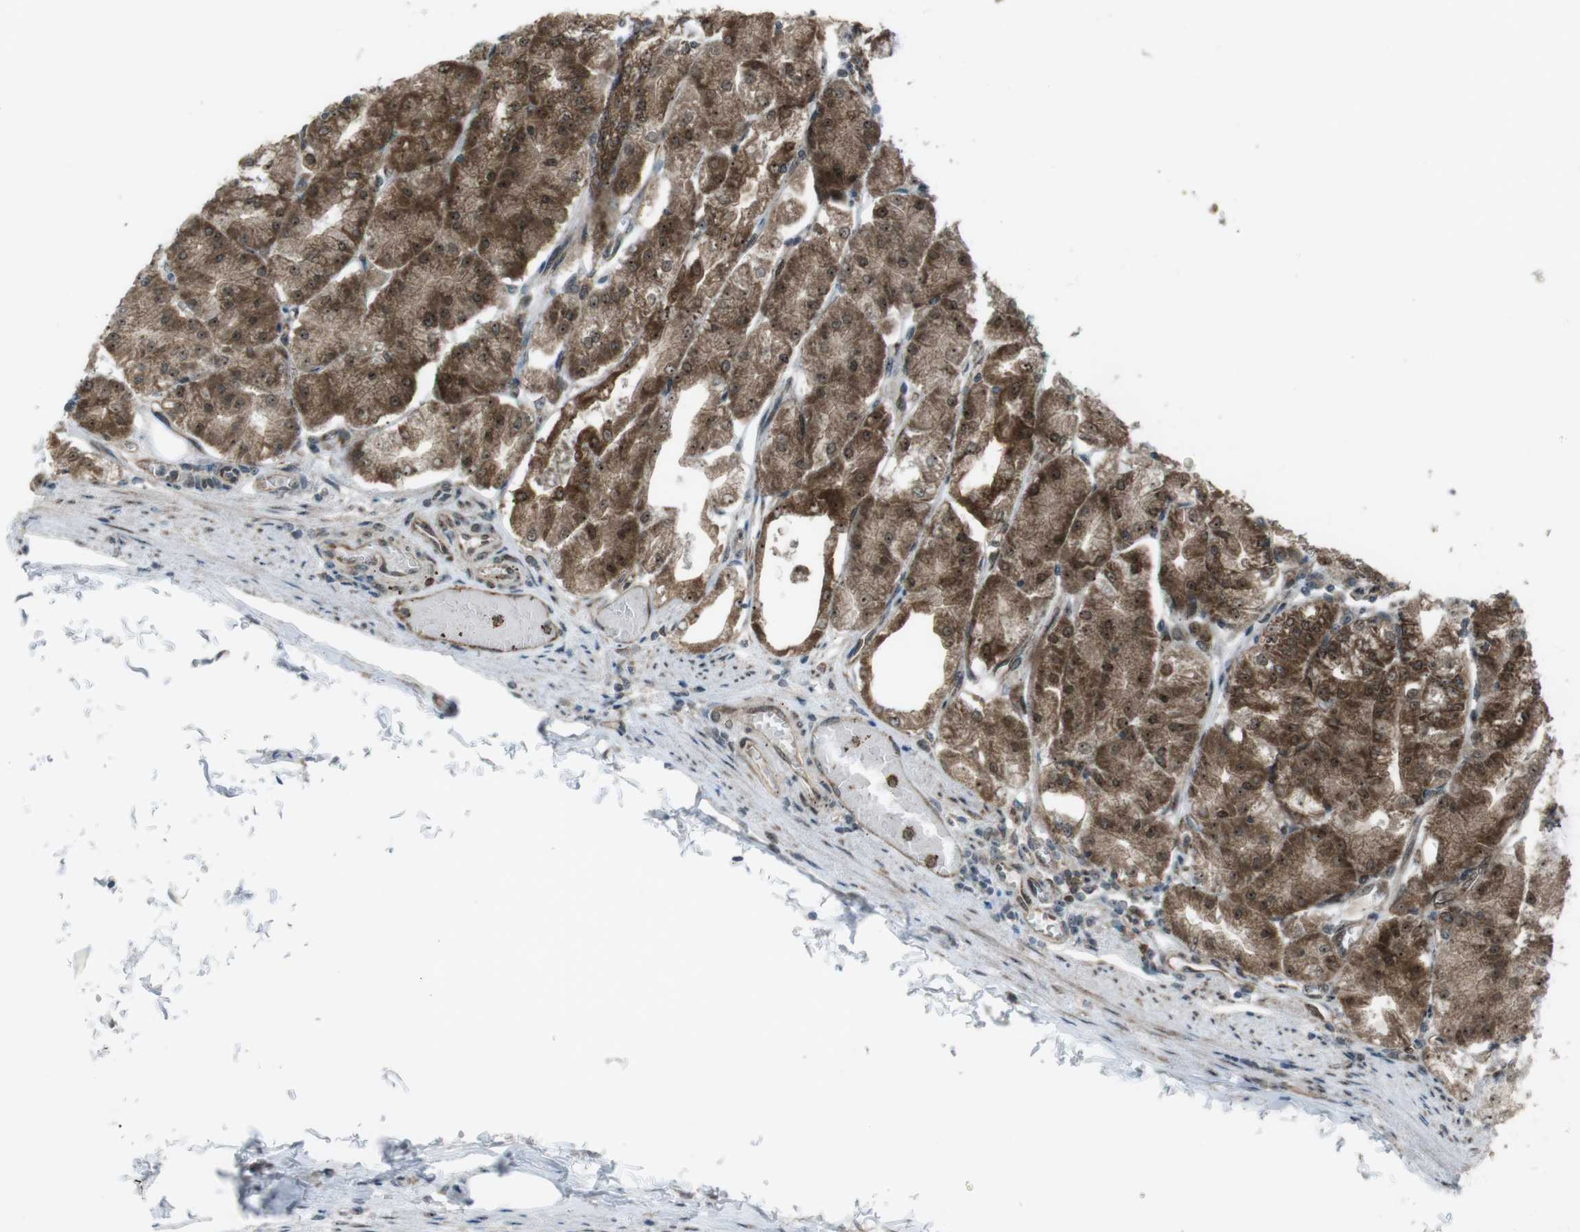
{"staining": {"intensity": "strong", "quantity": ">75%", "location": "cytoplasmic/membranous,nuclear"}, "tissue": "stomach", "cell_type": "Glandular cells", "image_type": "normal", "snomed": [{"axis": "morphology", "description": "Normal tissue, NOS"}, {"axis": "topography", "description": "Stomach, lower"}], "caption": "Immunohistochemical staining of normal human stomach demonstrates high levels of strong cytoplasmic/membranous,nuclear staining in approximately >75% of glandular cells.", "gene": "CSNK1D", "patient": {"sex": "male", "age": 71}}